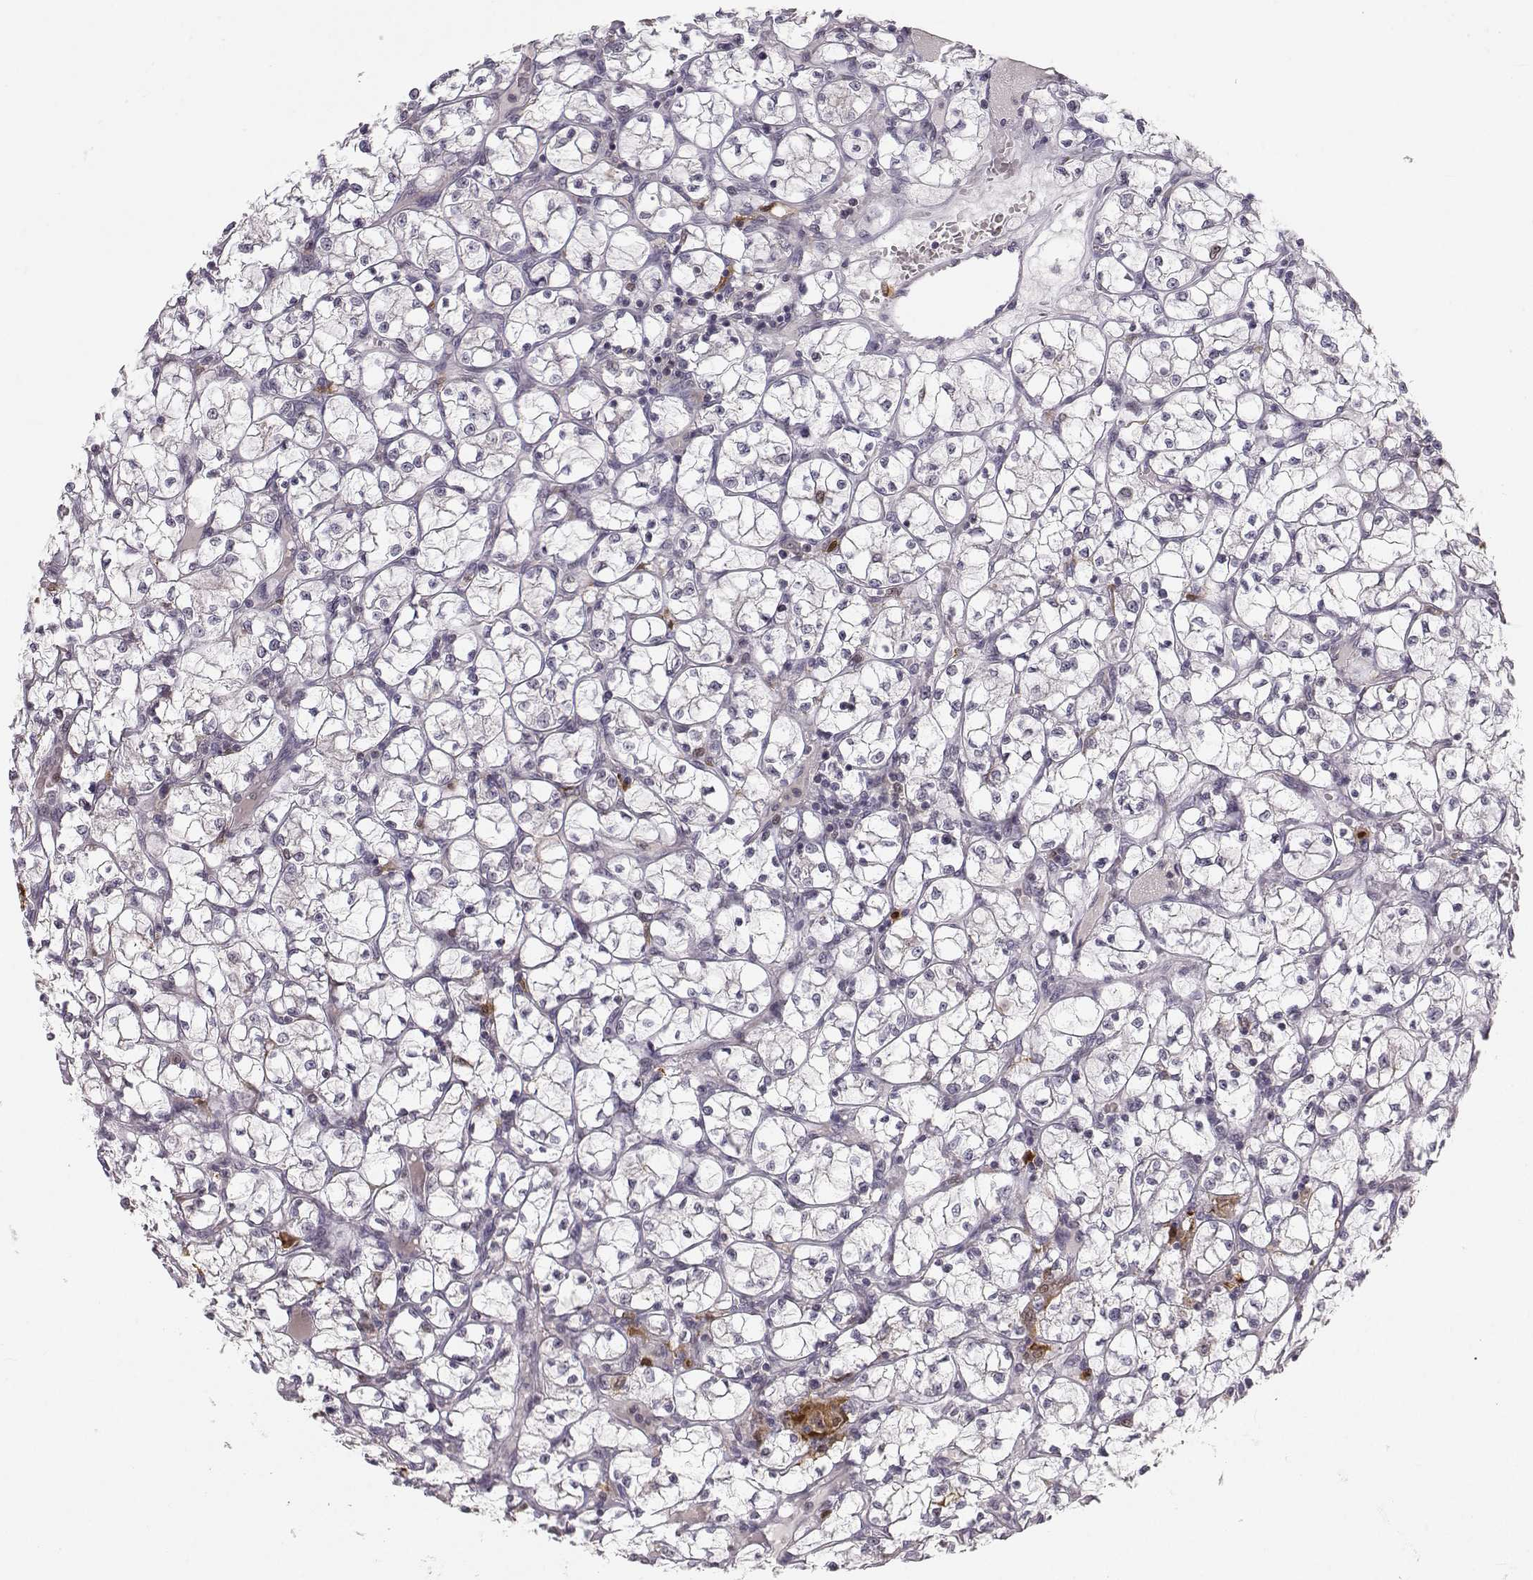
{"staining": {"intensity": "negative", "quantity": "none", "location": "none"}, "tissue": "renal cancer", "cell_type": "Tumor cells", "image_type": "cancer", "snomed": [{"axis": "morphology", "description": "Adenocarcinoma, NOS"}, {"axis": "topography", "description": "Kidney"}], "caption": "Immunohistochemistry of human renal adenocarcinoma shows no positivity in tumor cells.", "gene": "HTR7", "patient": {"sex": "female", "age": 64}}